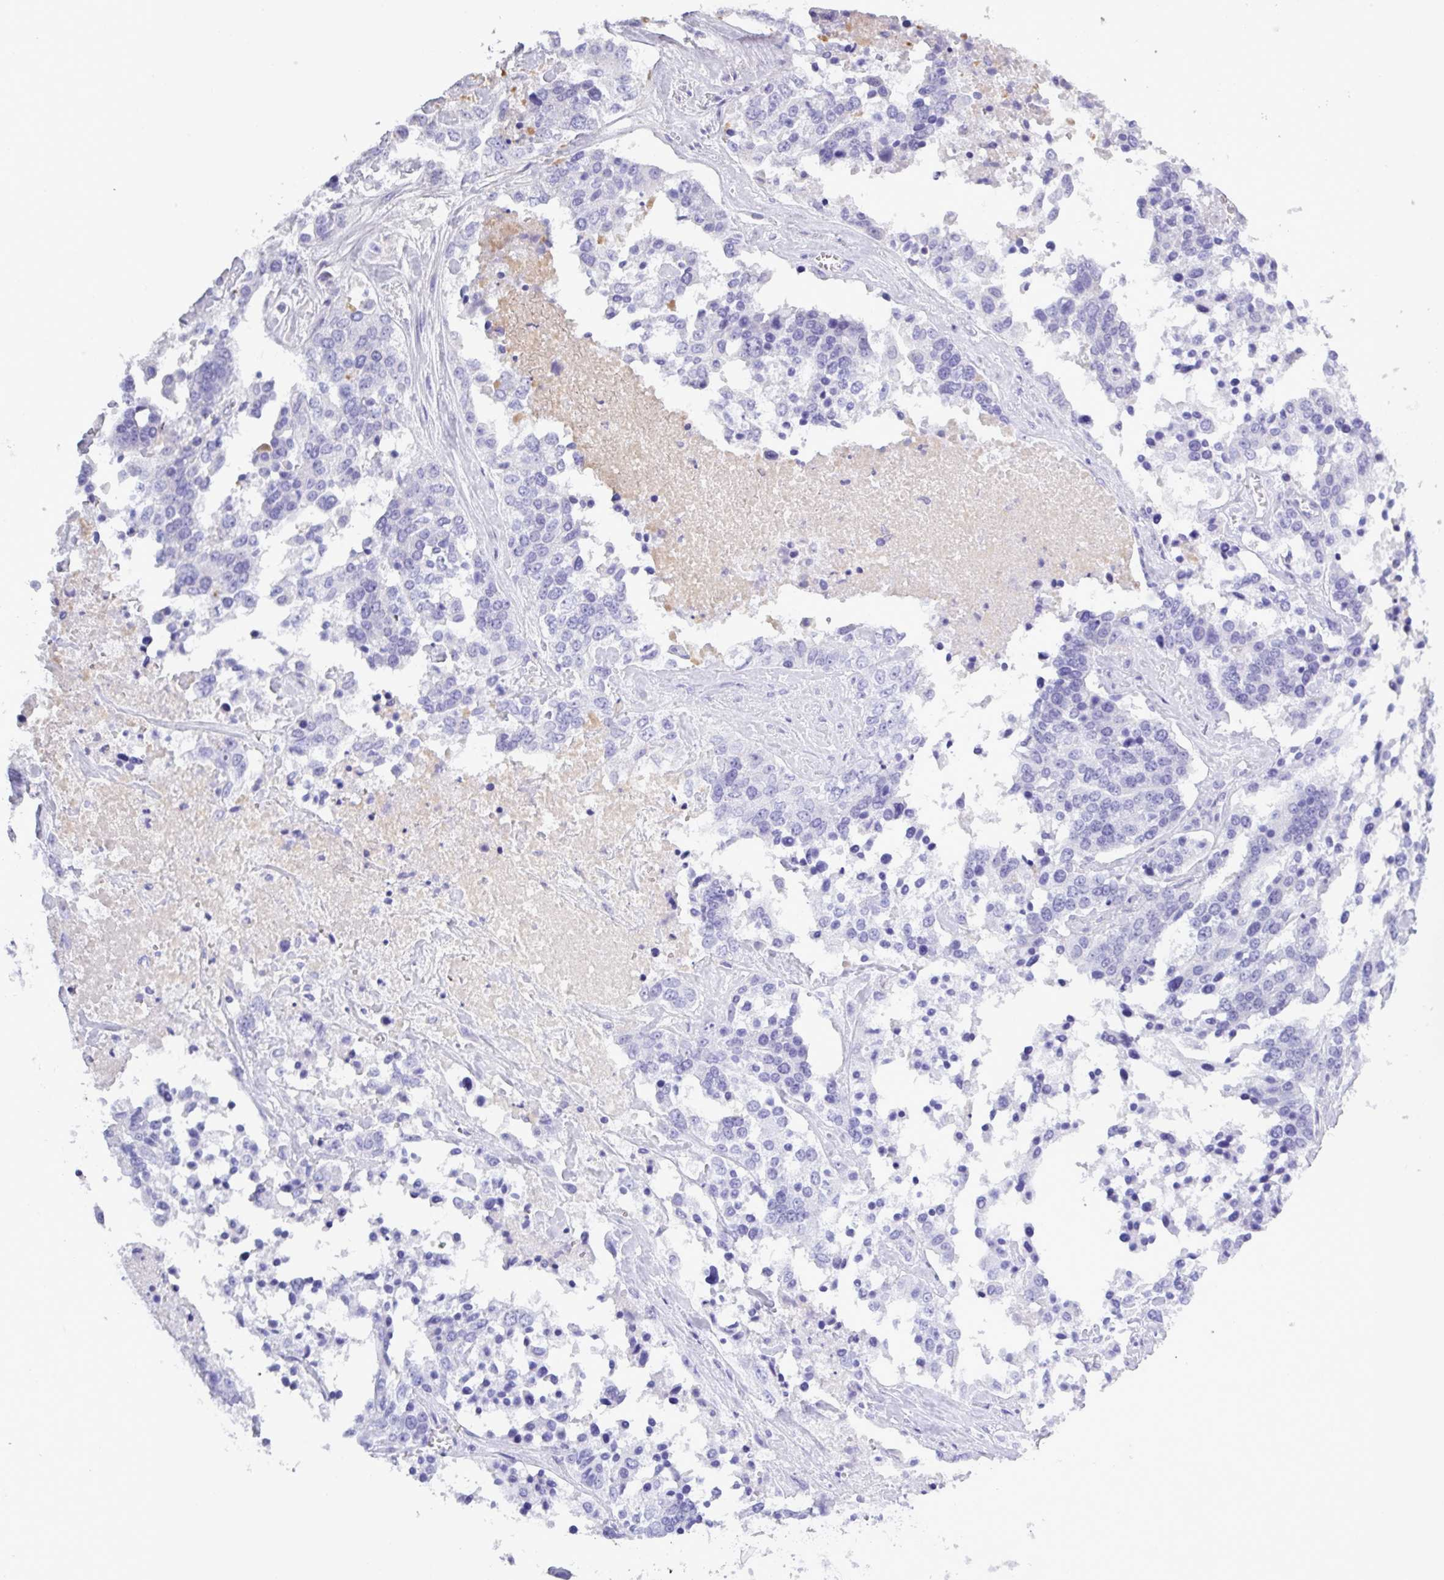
{"staining": {"intensity": "negative", "quantity": "none", "location": "none"}, "tissue": "ovarian cancer", "cell_type": "Tumor cells", "image_type": "cancer", "snomed": [{"axis": "morphology", "description": "Cystadenocarcinoma, serous, NOS"}, {"axis": "topography", "description": "Ovary"}], "caption": "Tumor cells are negative for brown protein staining in serous cystadenocarcinoma (ovarian).", "gene": "TNFSF12", "patient": {"sex": "female", "age": 44}}